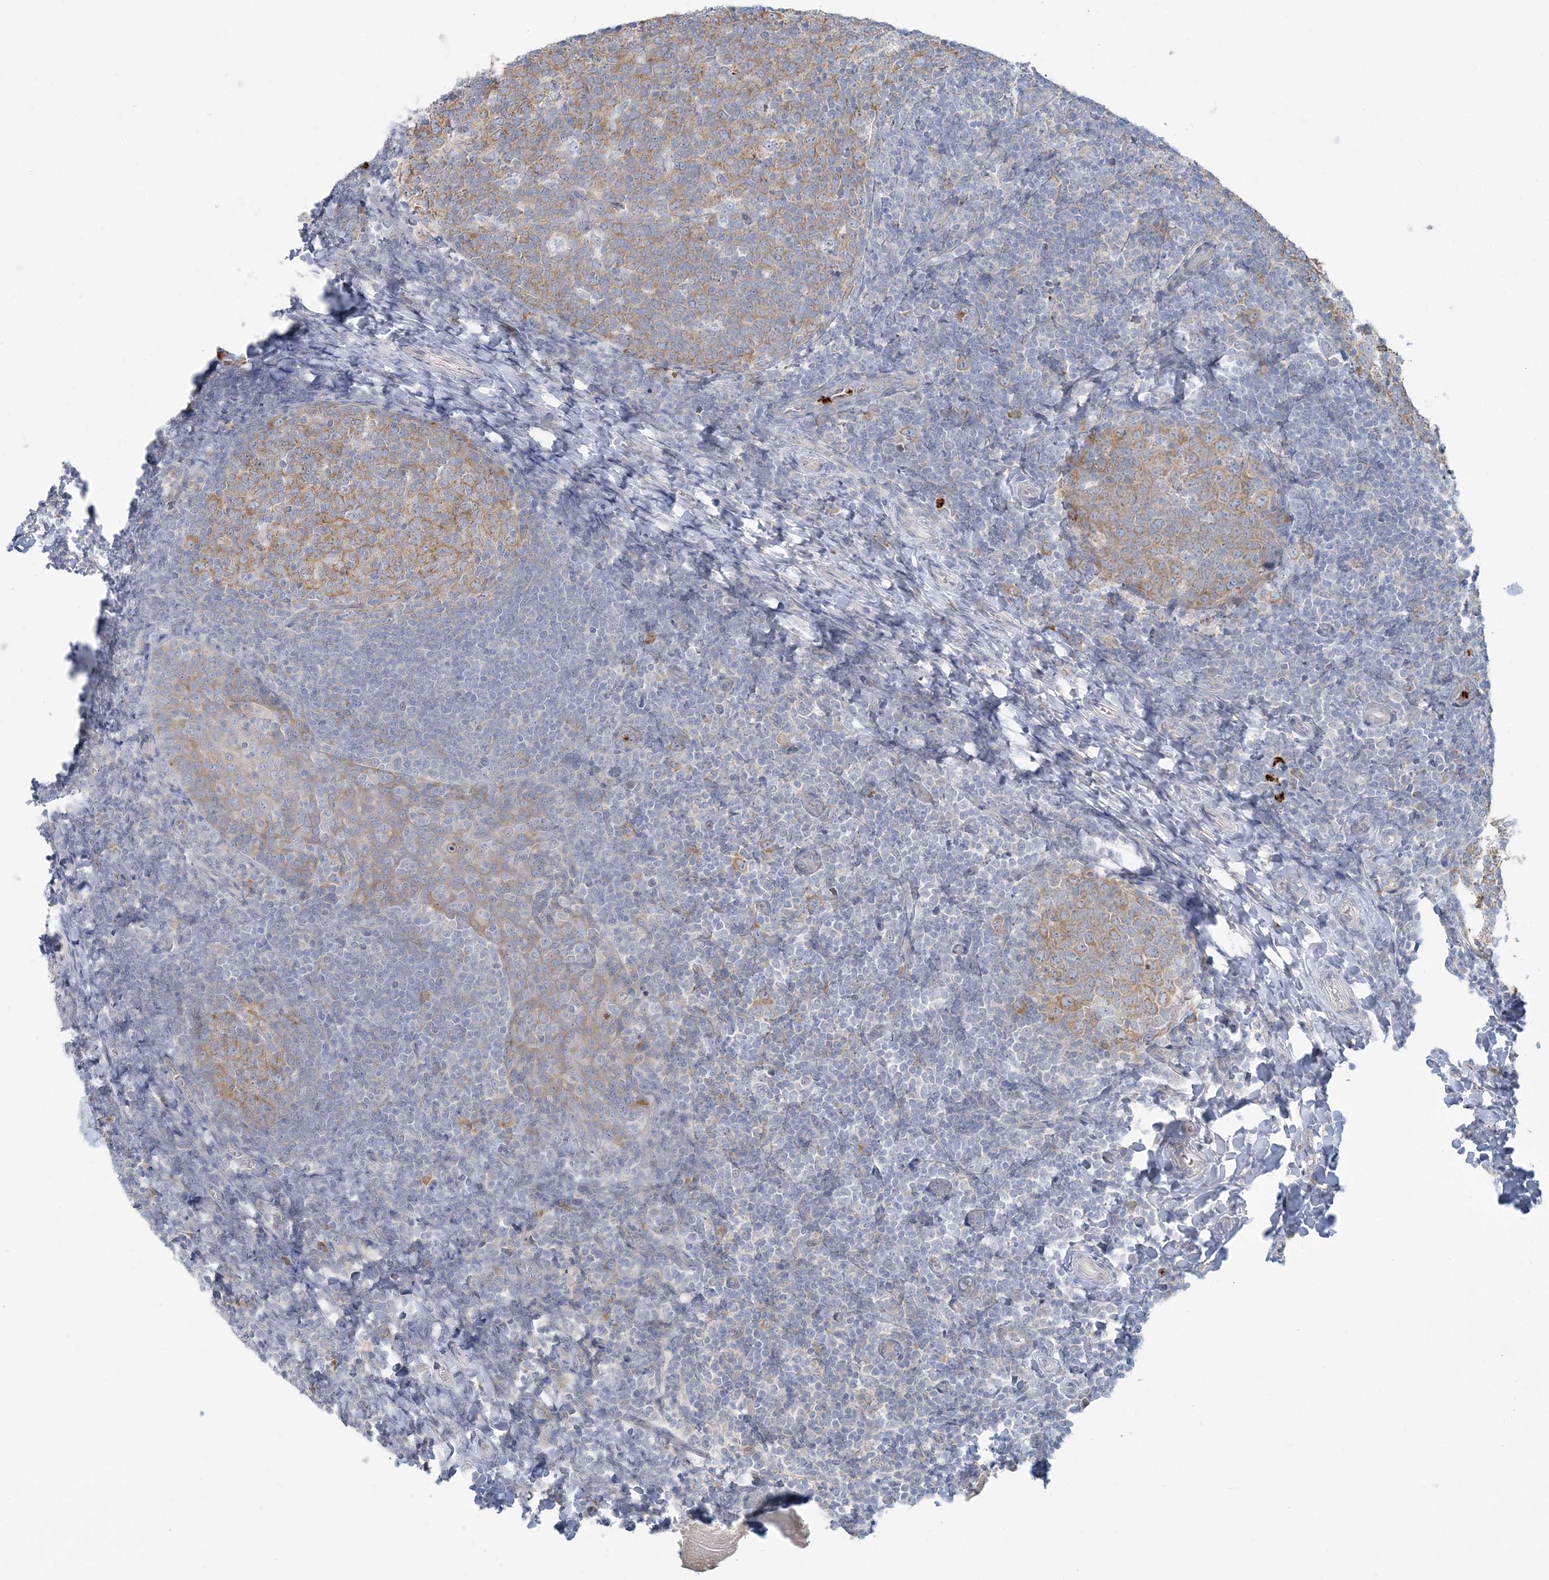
{"staining": {"intensity": "moderate", "quantity": "25%-75%", "location": "cytoplasmic/membranous"}, "tissue": "tonsil", "cell_type": "Germinal center cells", "image_type": "normal", "snomed": [{"axis": "morphology", "description": "Normal tissue, NOS"}, {"axis": "topography", "description": "Tonsil"}], "caption": "Immunohistochemical staining of normal tonsil exhibits medium levels of moderate cytoplasmic/membranous expression in approximately 25%-75% of germinal center cells. The protein of interest is shown in brown color, while the nuclei are stained blue.", "gene": "CCNJ", "patient": {"sex": "female", "age": 19}}